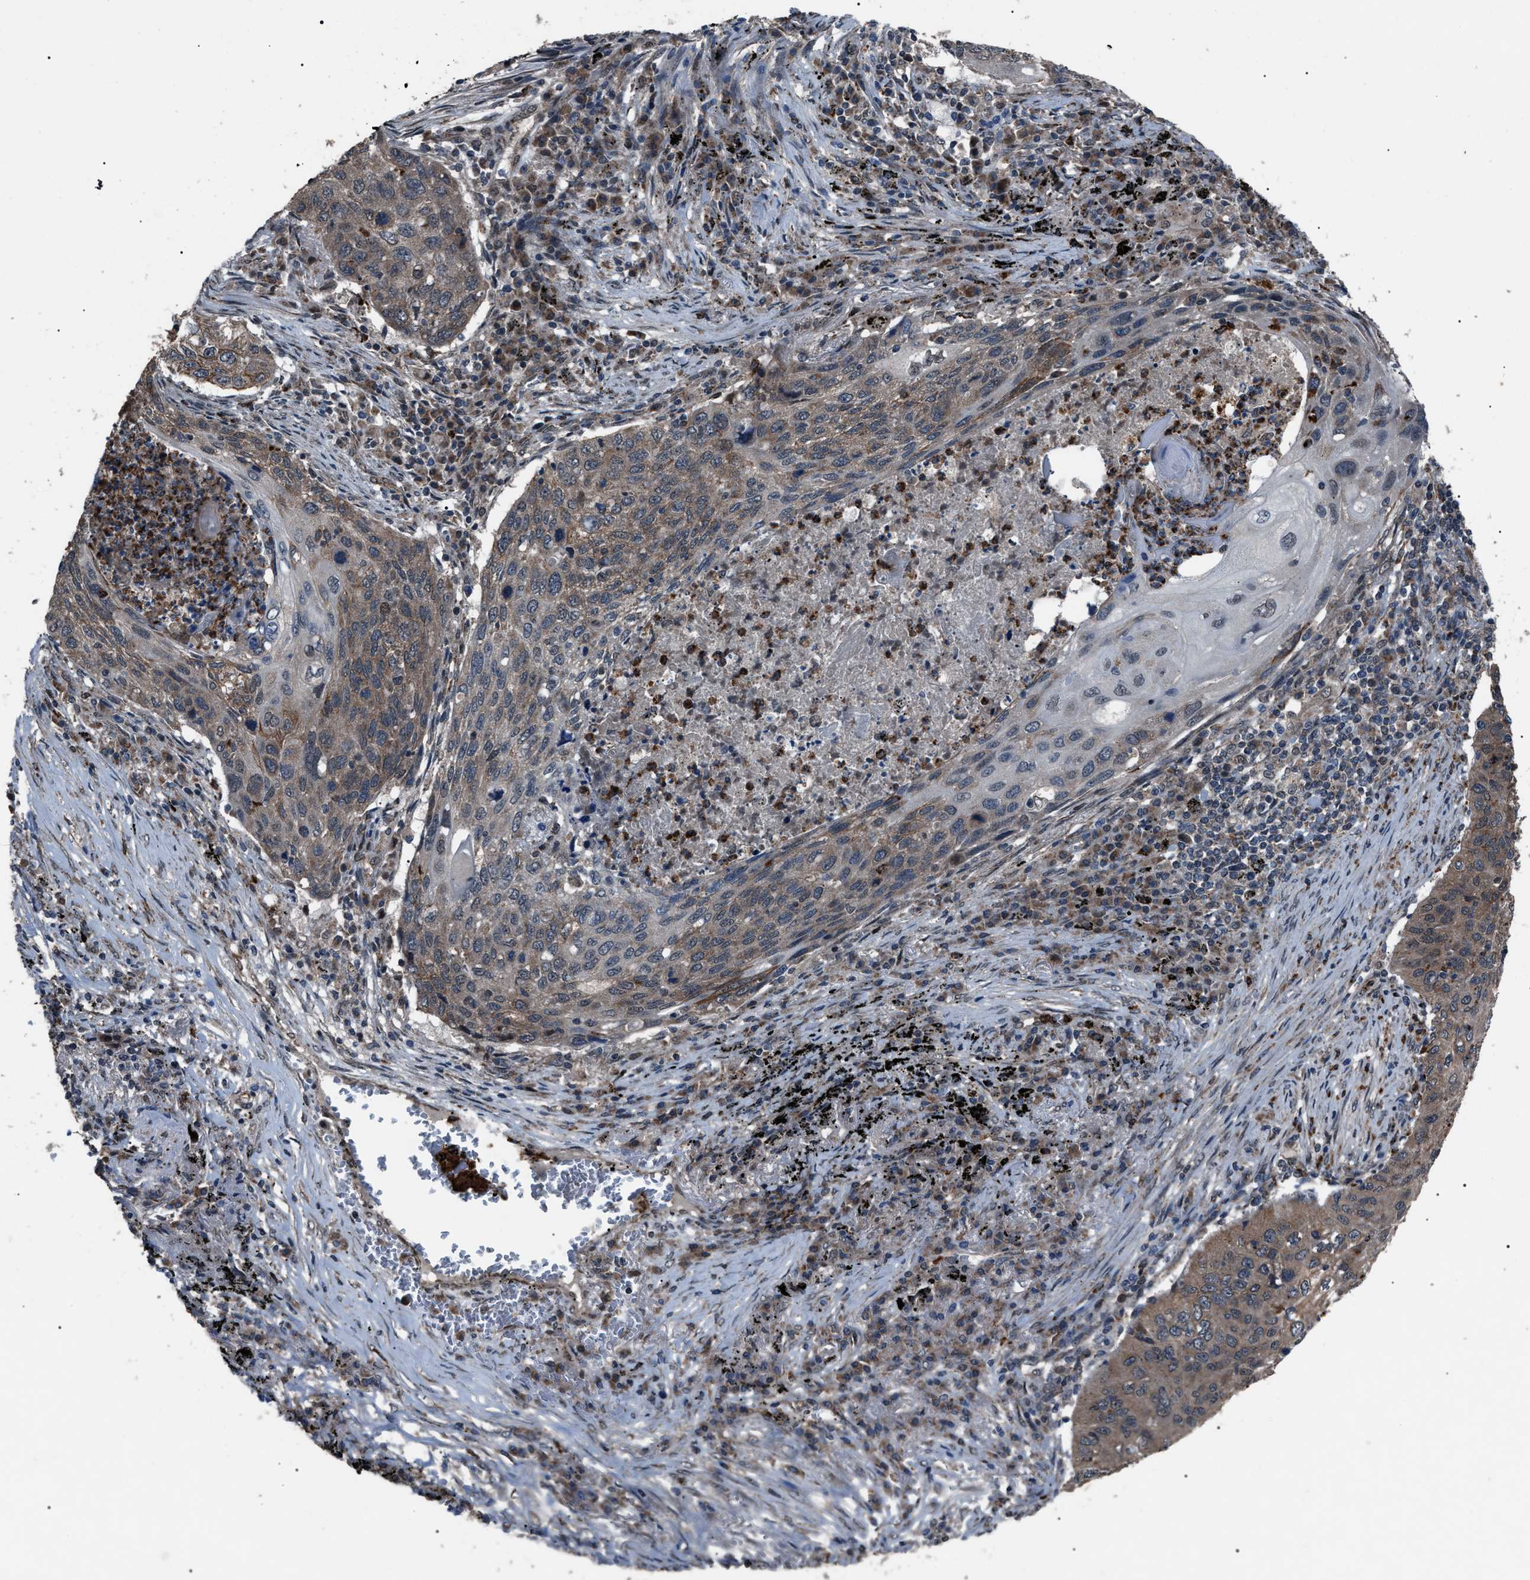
{"staining": {"intensity": "moderate", "quantity": "25%-75%", "location": "cytoplasmic/membranous"}, "tissue": "lung cancer", "cell_type": "Tumor cells", "image_type": "cancer", "snomed": [{"axis": "morphology", "description": "Squamous cell carcinoma, NOS"}, {"axis": "topography", "description": "Lung"}], "caption": "Immunohistochemistry staining of lung cancer, which shows medium levels of moderate cytoplasmic/membranous positivity in about 25%-75% of tumor cells indicating moderate cytoplasmic/membranous protein positivity. The staining was performed using DAB (3,3'-diaminobenzidine) (brown) for protein detection and nuclei were counterstained in hematoxylin (blue).", "gene": "ZFAND2A", "patient": {"sex": "female", "age": 63}}